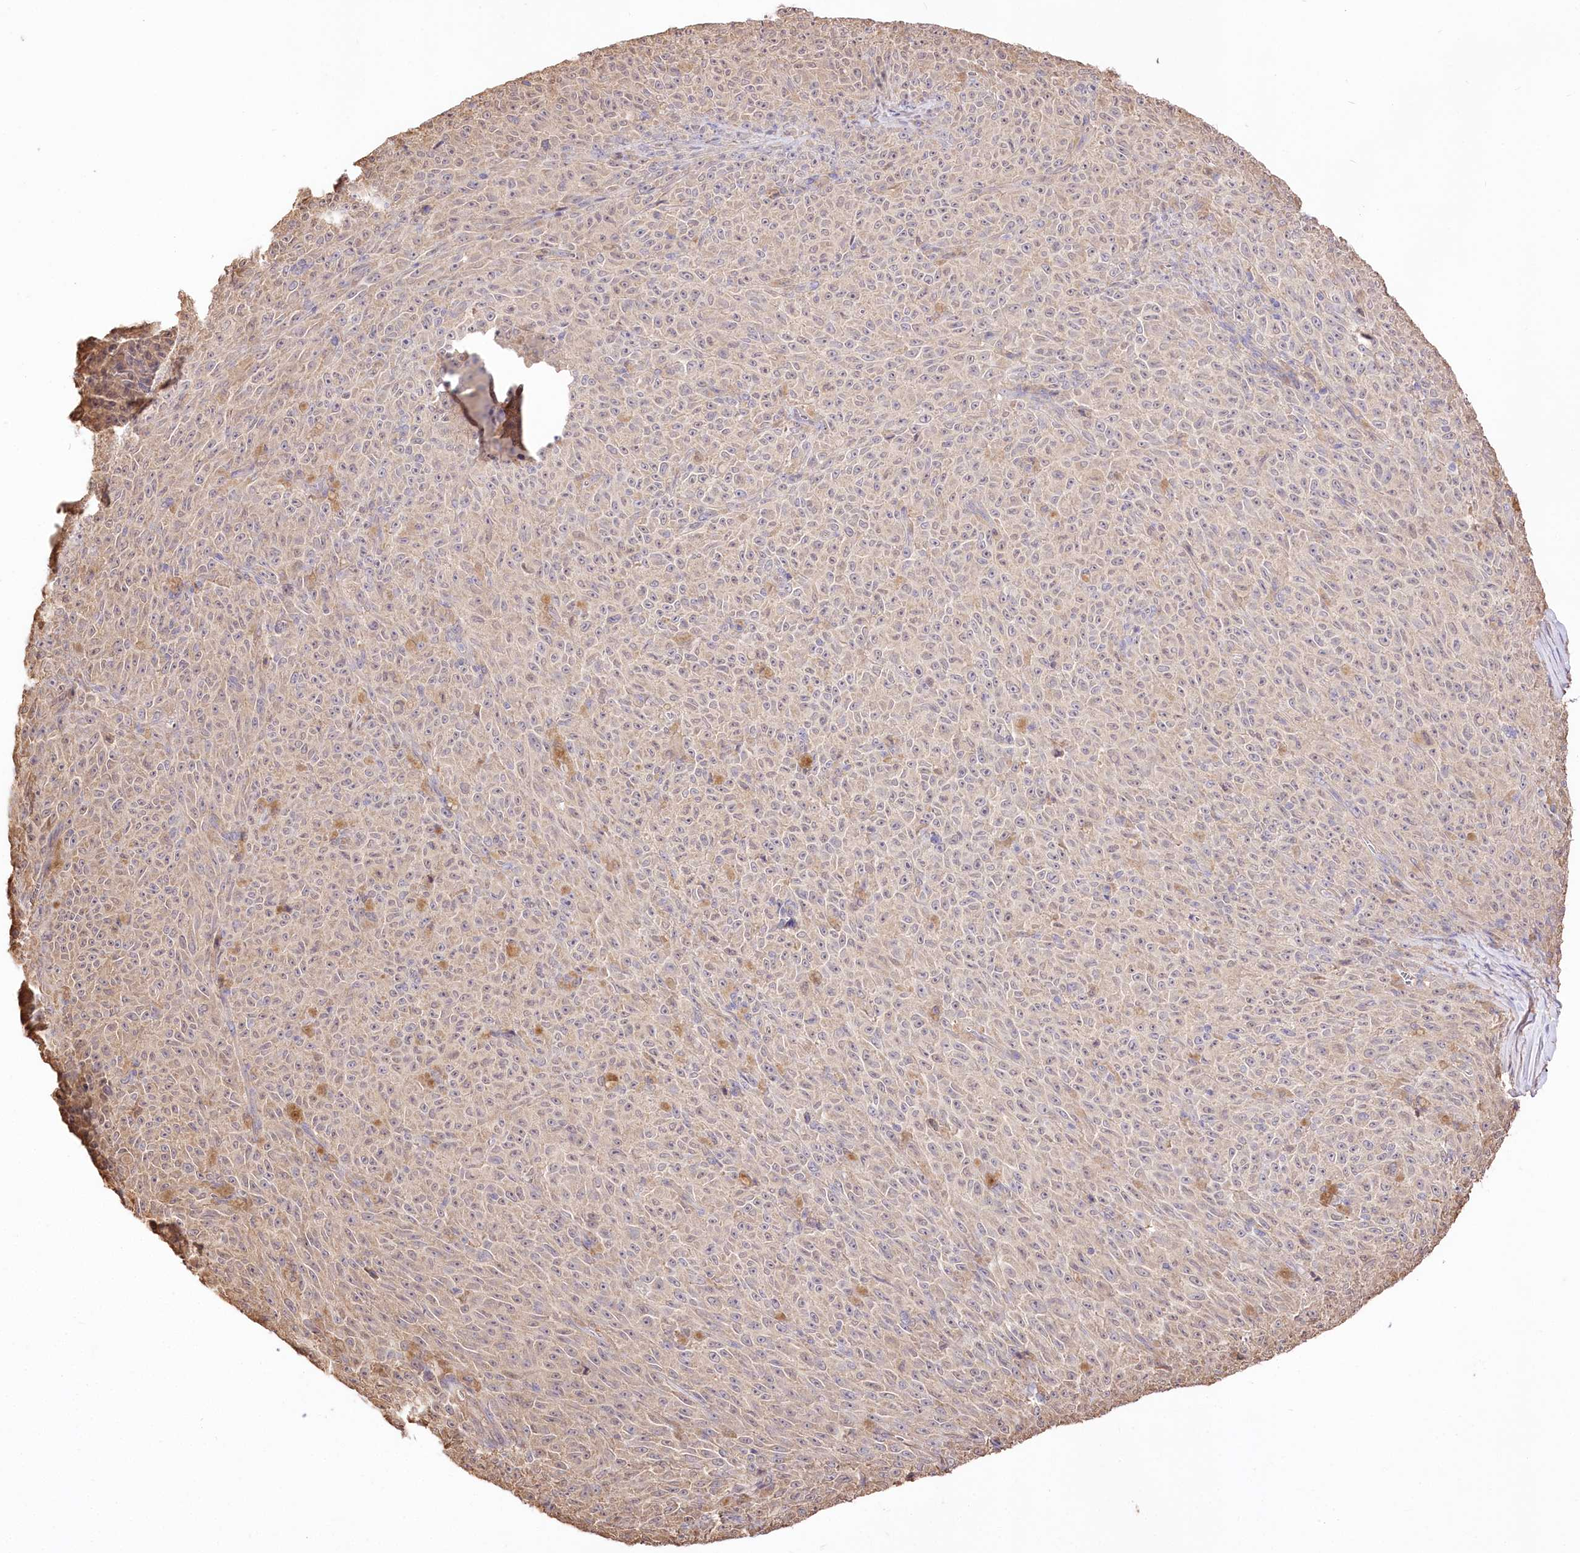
{"staining": {"intensity": "negative", "quantity": "none", "location": "none"}, "tissue": "melanoma", "cell_type": "Tumor cells", "image_type": "cancer", "snomed": [{"axis": "morphology", "description": "Malignant melanoma, NOS"}, {"axis": "topography", "description": "Skin"}], "caption": "Protein analysis of melanoma exhibits no significant expression in tumor cells. The staining is performed using DAB brown chromogen with nuclei counter-stained in using hematoxylin.", "gene": "R3HDM2", "patient": {"sex": "female", "age": 82}}